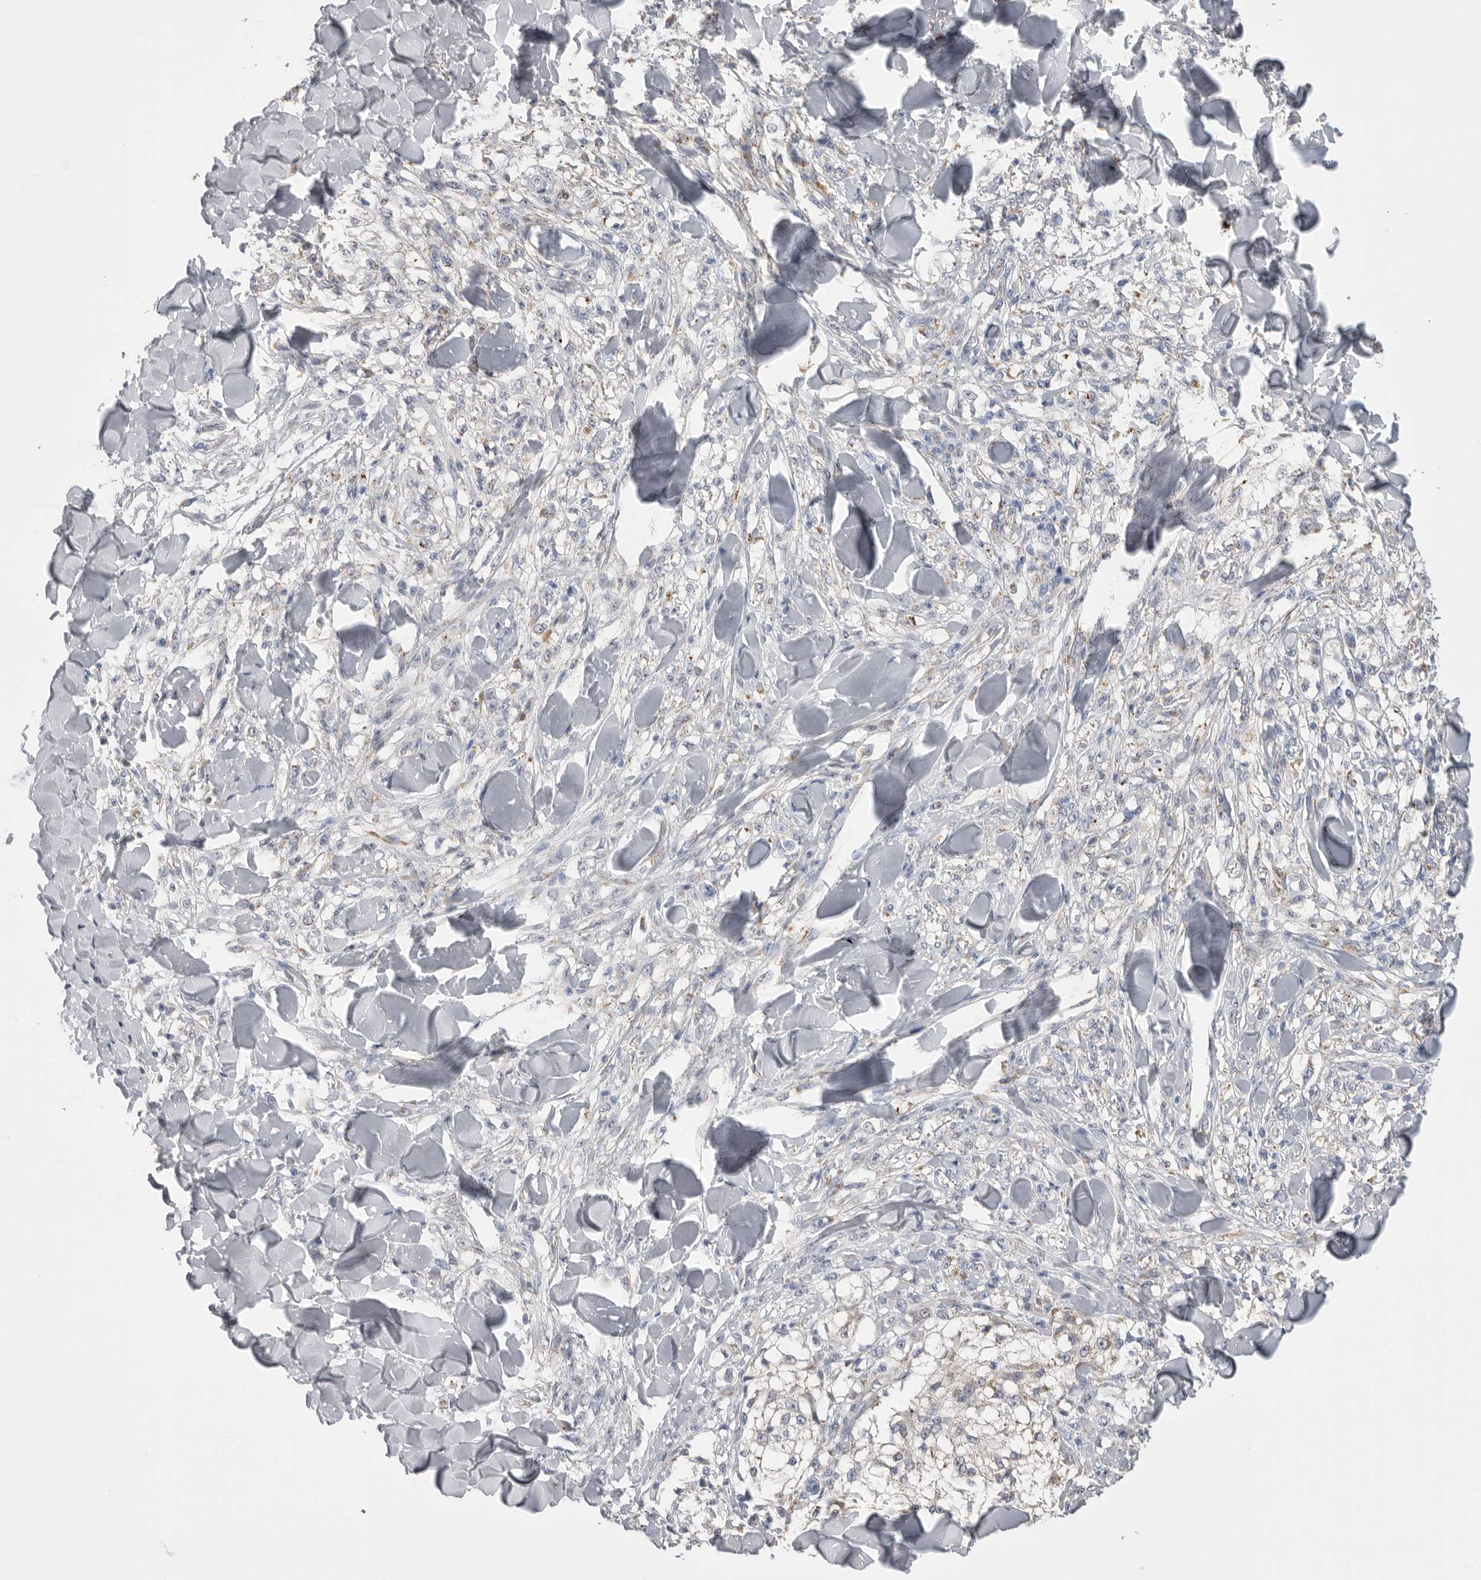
{"staining": {"intensity": "negative", "quantity": "none", "location": "none"}, "tissue": "melanoma", "cell_type": "Tumor cells", "image_type": "cancer", "snomed": [{"axis": "morphology", "description": "Malignant melanoma, NOS"}, {"axis": "topography", "description": "Skin of head"}], "caption": "Immunohistochemistry of malignant melanoma displays no positivity in tumor cells. Brightfield microscopy of immunohistochemistry (IHC) stained with DAB (3,3'-diaminobenzidine) (brown) and hematoxylin (blue), captured at high magnification.", "gene": "CCDC126", "patient": {"sex": "male", "age": 83}}